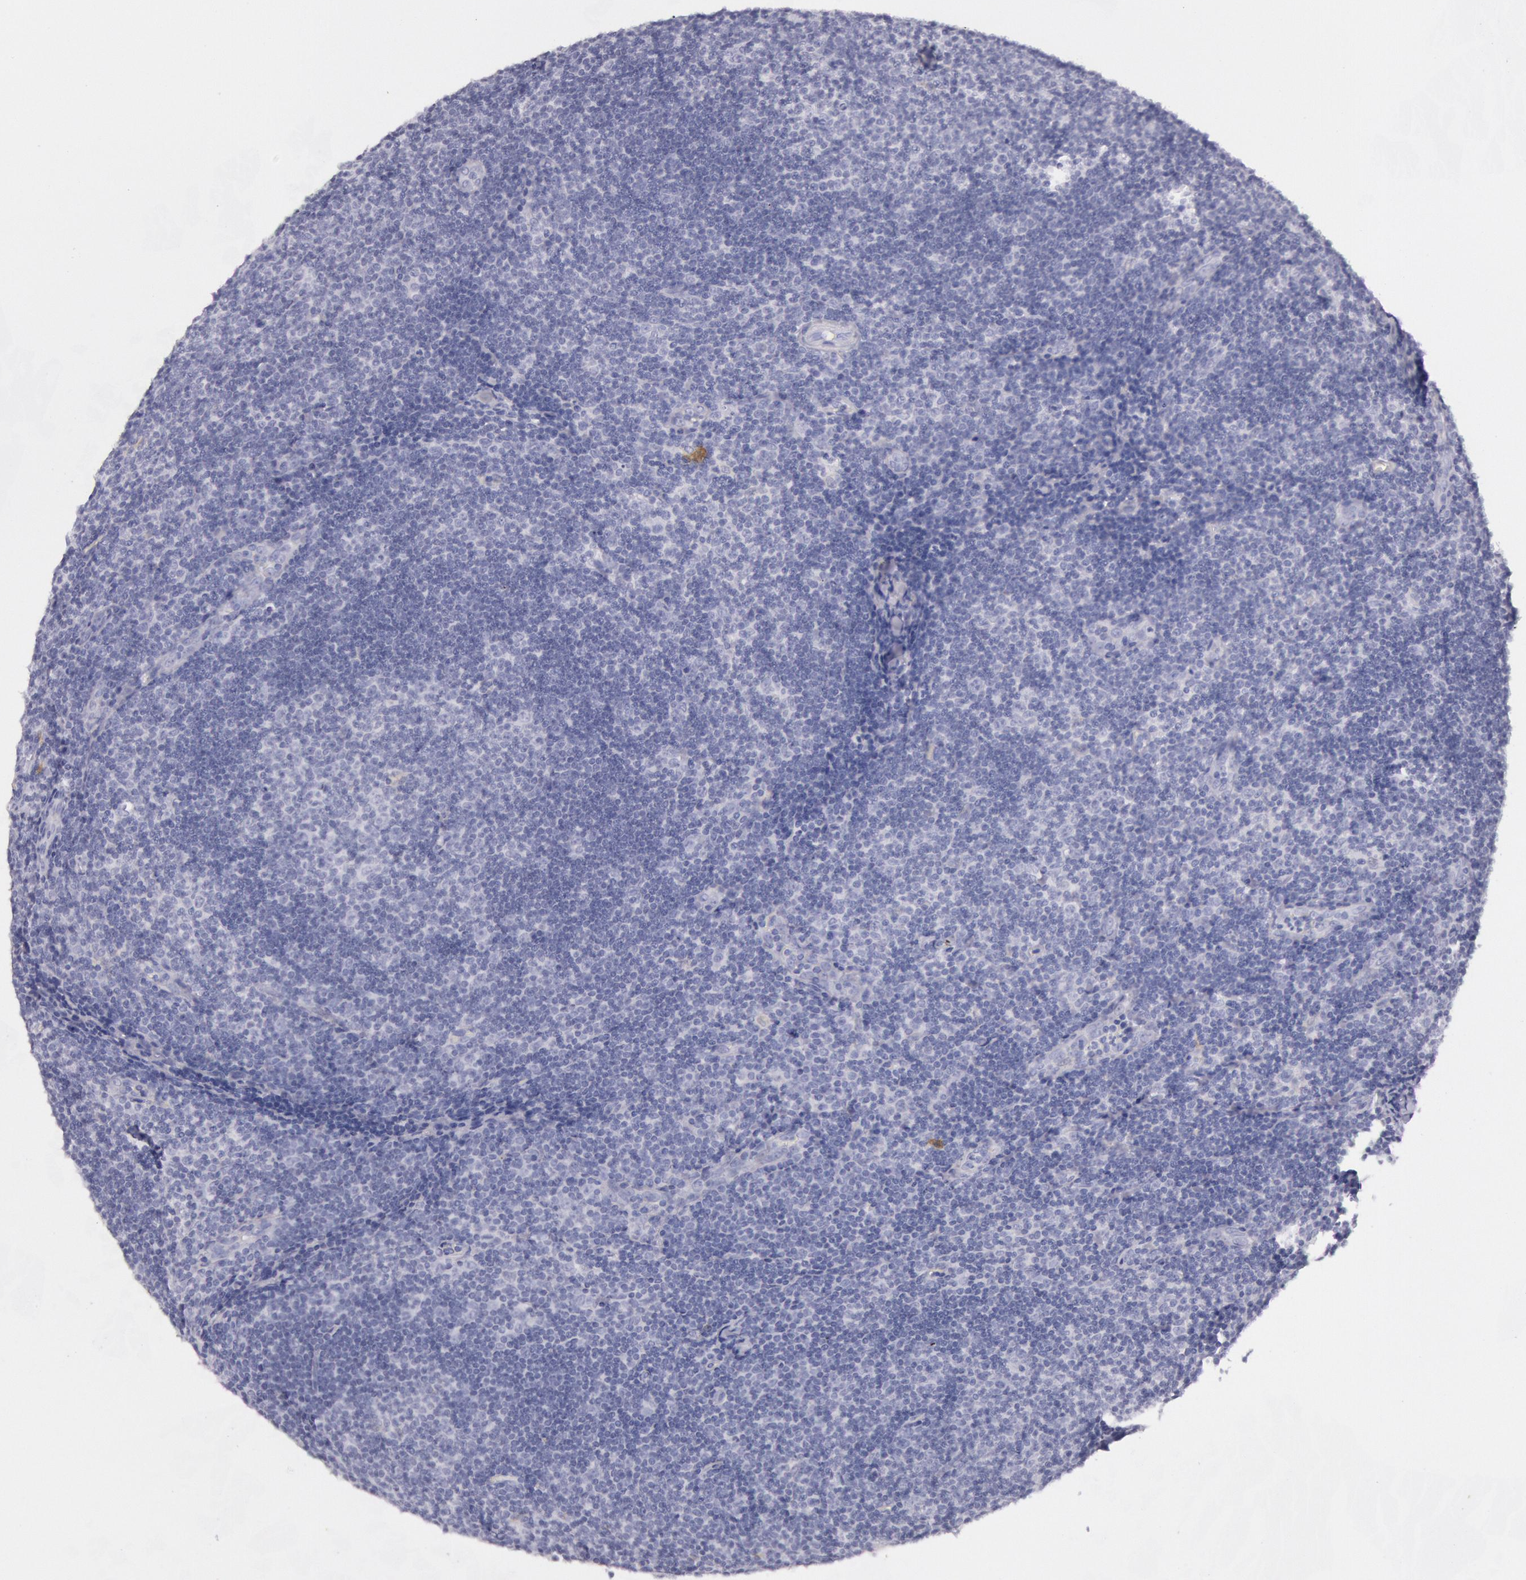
{"staining": {"intensity": "negative", "quantity": "none", "location": "none"}, "tissue": "lymphoma", "cell_type": "Tumor cells", "image_type": "cancer", "snomed": [{"axis": "morphology", "description": "Malignant lymphoma, non-Hodgkin's type, Low grade"}, {"axis": "topography", "description": "Lymph node"}], "caption": "This is a image of immunohistochemistry (IHC) staining of lymphoma, which shows no positivity in tumor cells.", "gene": "CKB", "patient": {"sex": "male", "age": 49}}